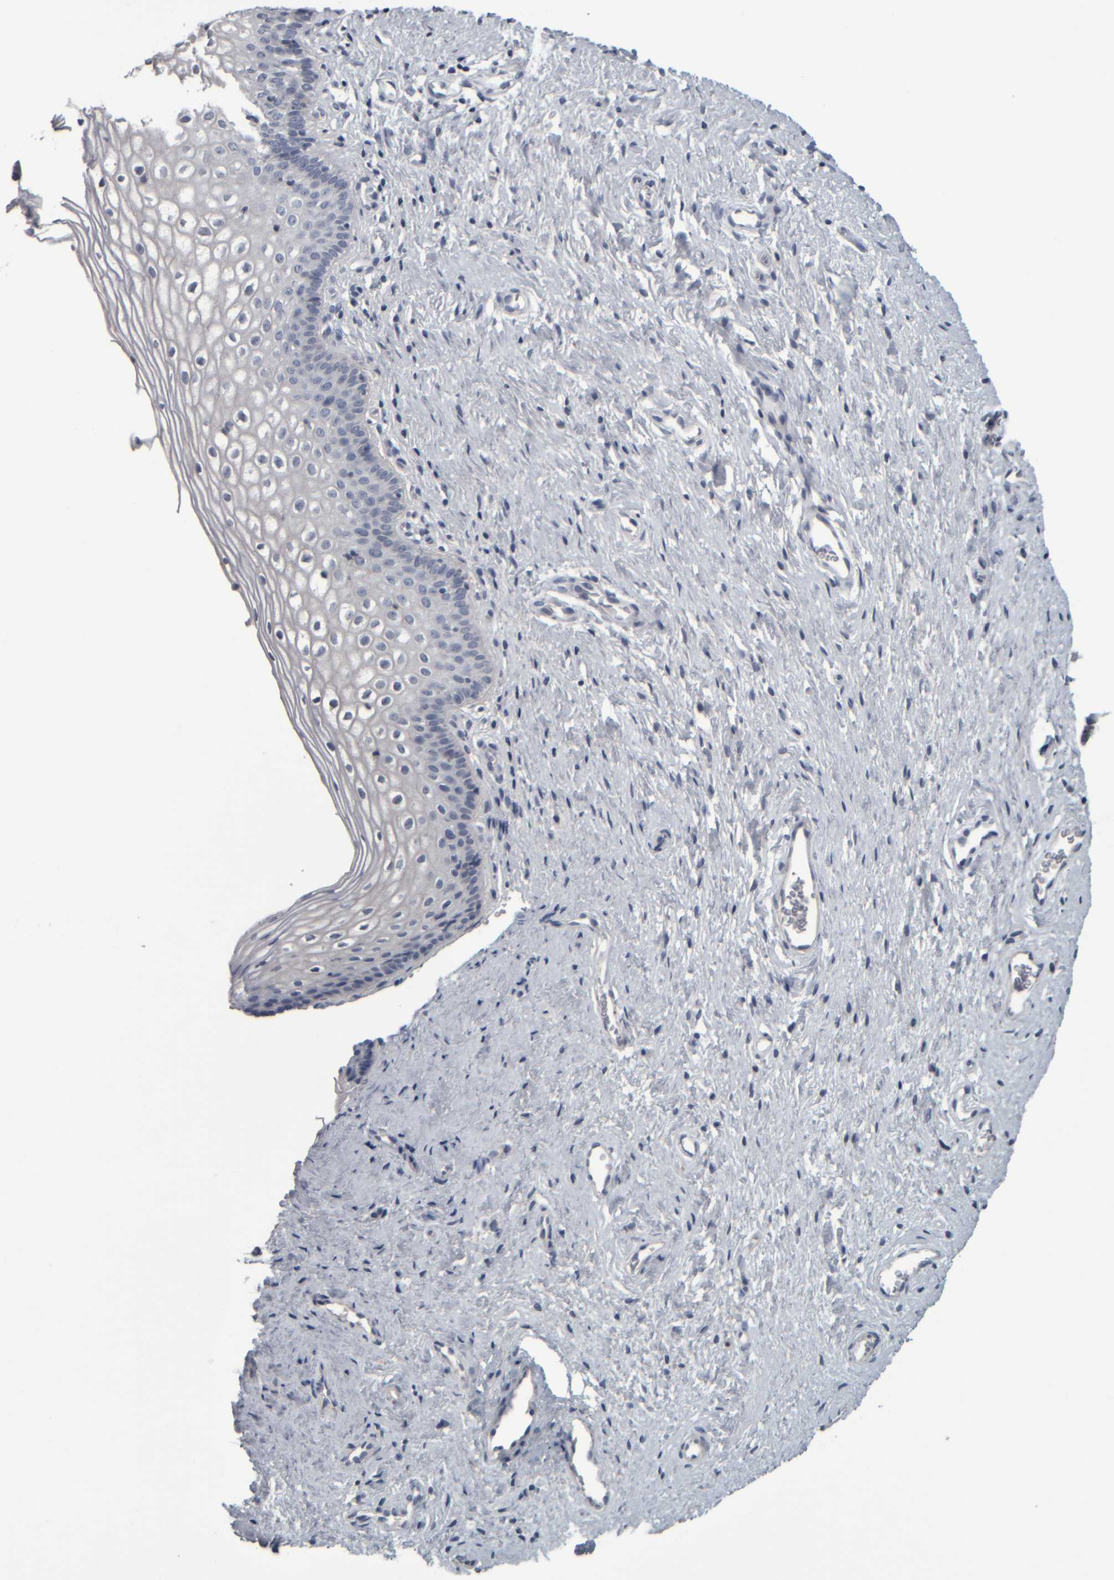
{"staining": {"intensity": "negative", "quantity": "none", "location": "none"}, "tissue": "cervix", "cell_type": "Glandular cells", "image_type": "normal", "snomed": [{"axis": "morphology", "description": "Normal tissue, NOS"}, {"axis": "topography", "description": "Cervix"}], "caption": "Immunohistochemistry of unremarkable cervix shows no expression in glandular cells.", "gene": "CAVIN4", "patient": {"sex": "female", "age": 27}}